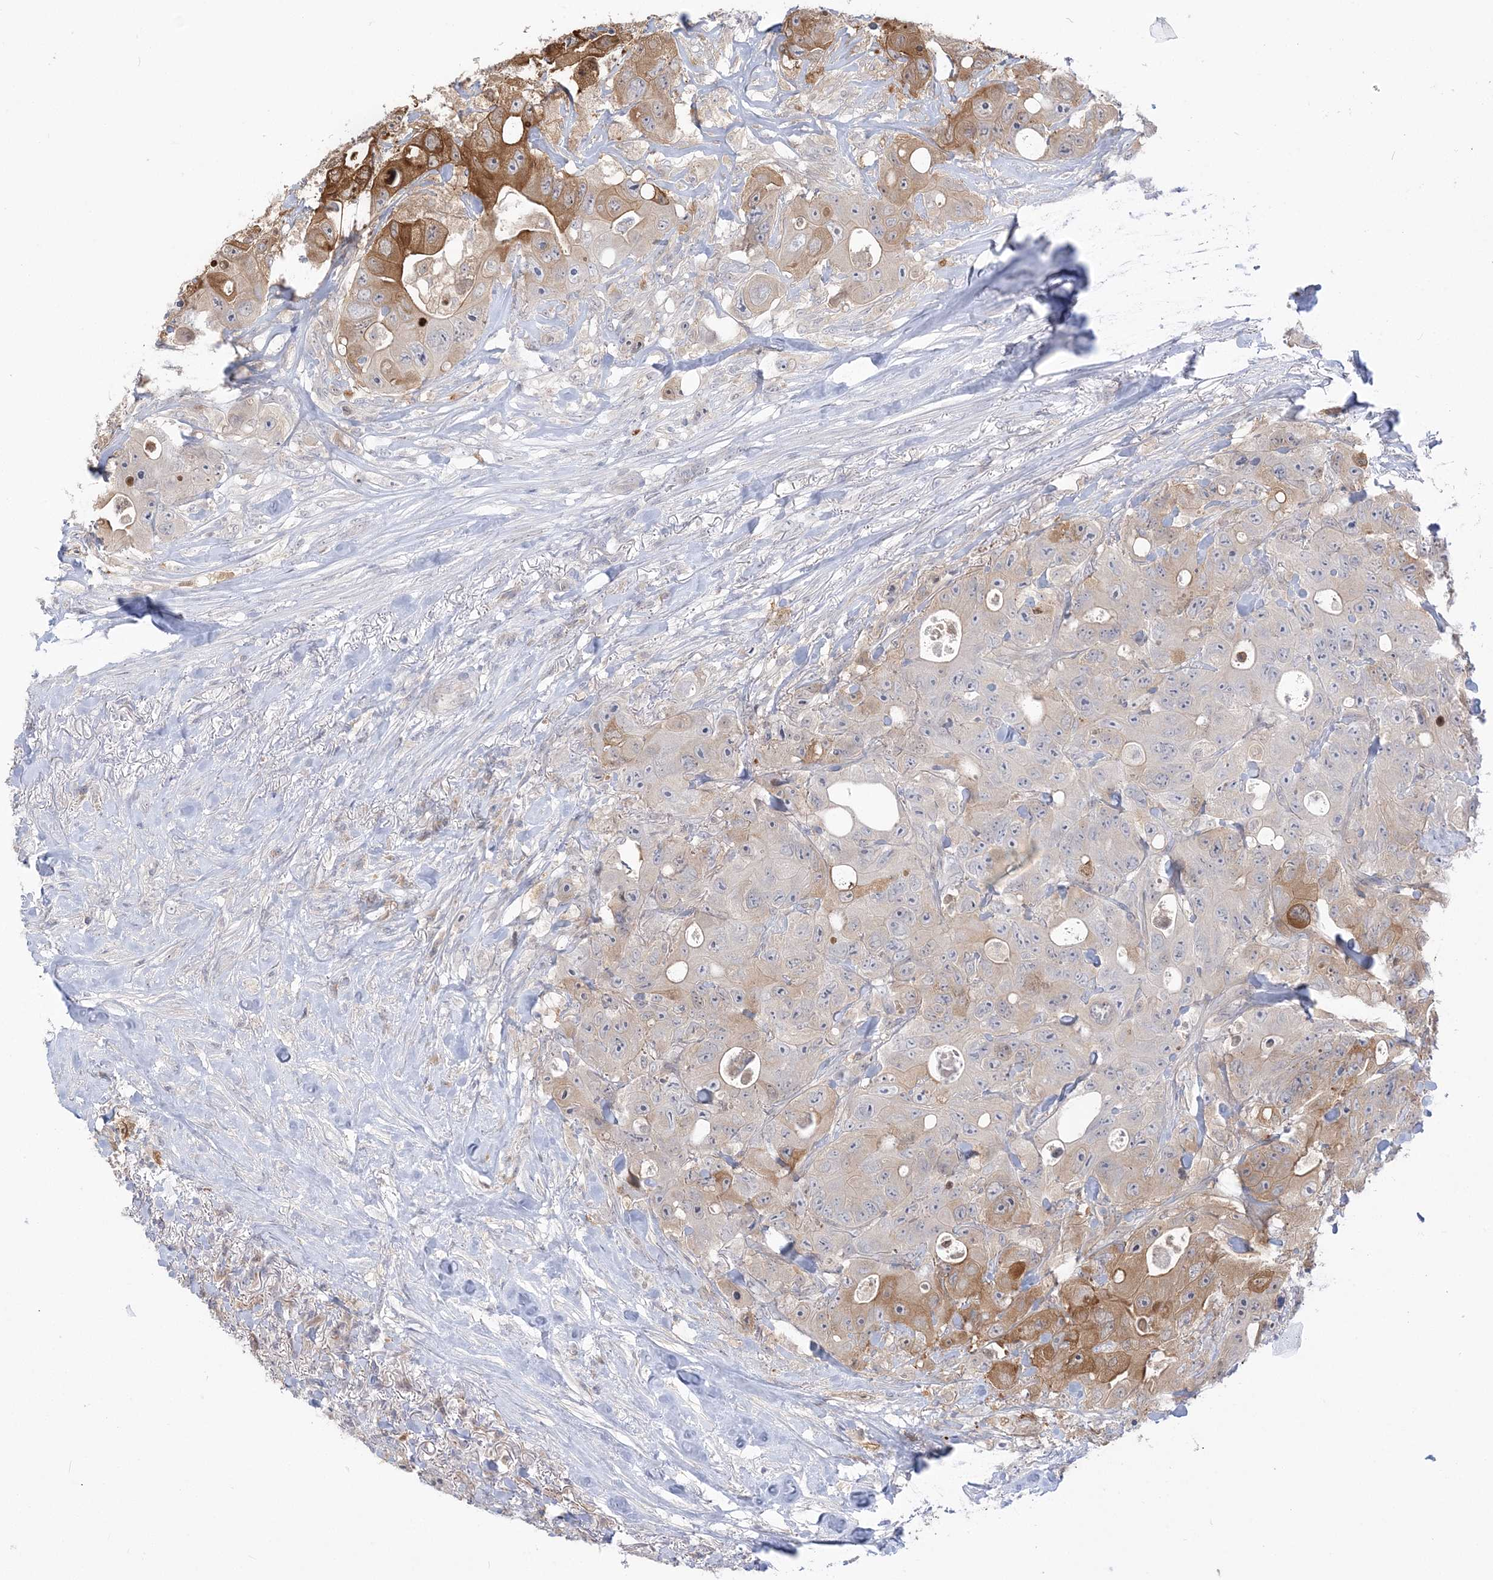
{"staining": {"intensity": "moderate", "quantity": "<25%", "location": "cytoplasmic/membranous"}, "tissue": "colorectal cancer", "cell_type": "Tumor cells", "image_type": "cancer", "snomed": [{"axis": "morphology", "description": "Adenocarcinoma, NOS"}, {"axis": "topography", "description": "Colon"}], "caption": "Protein analysis of colorectal adenocarcinoma tissue exhibits moderate cytoplasmic/membranous staining in about <25% of tumor cells.", "gene": "THADA", "patient": {"sex": "female", "age": 46}}